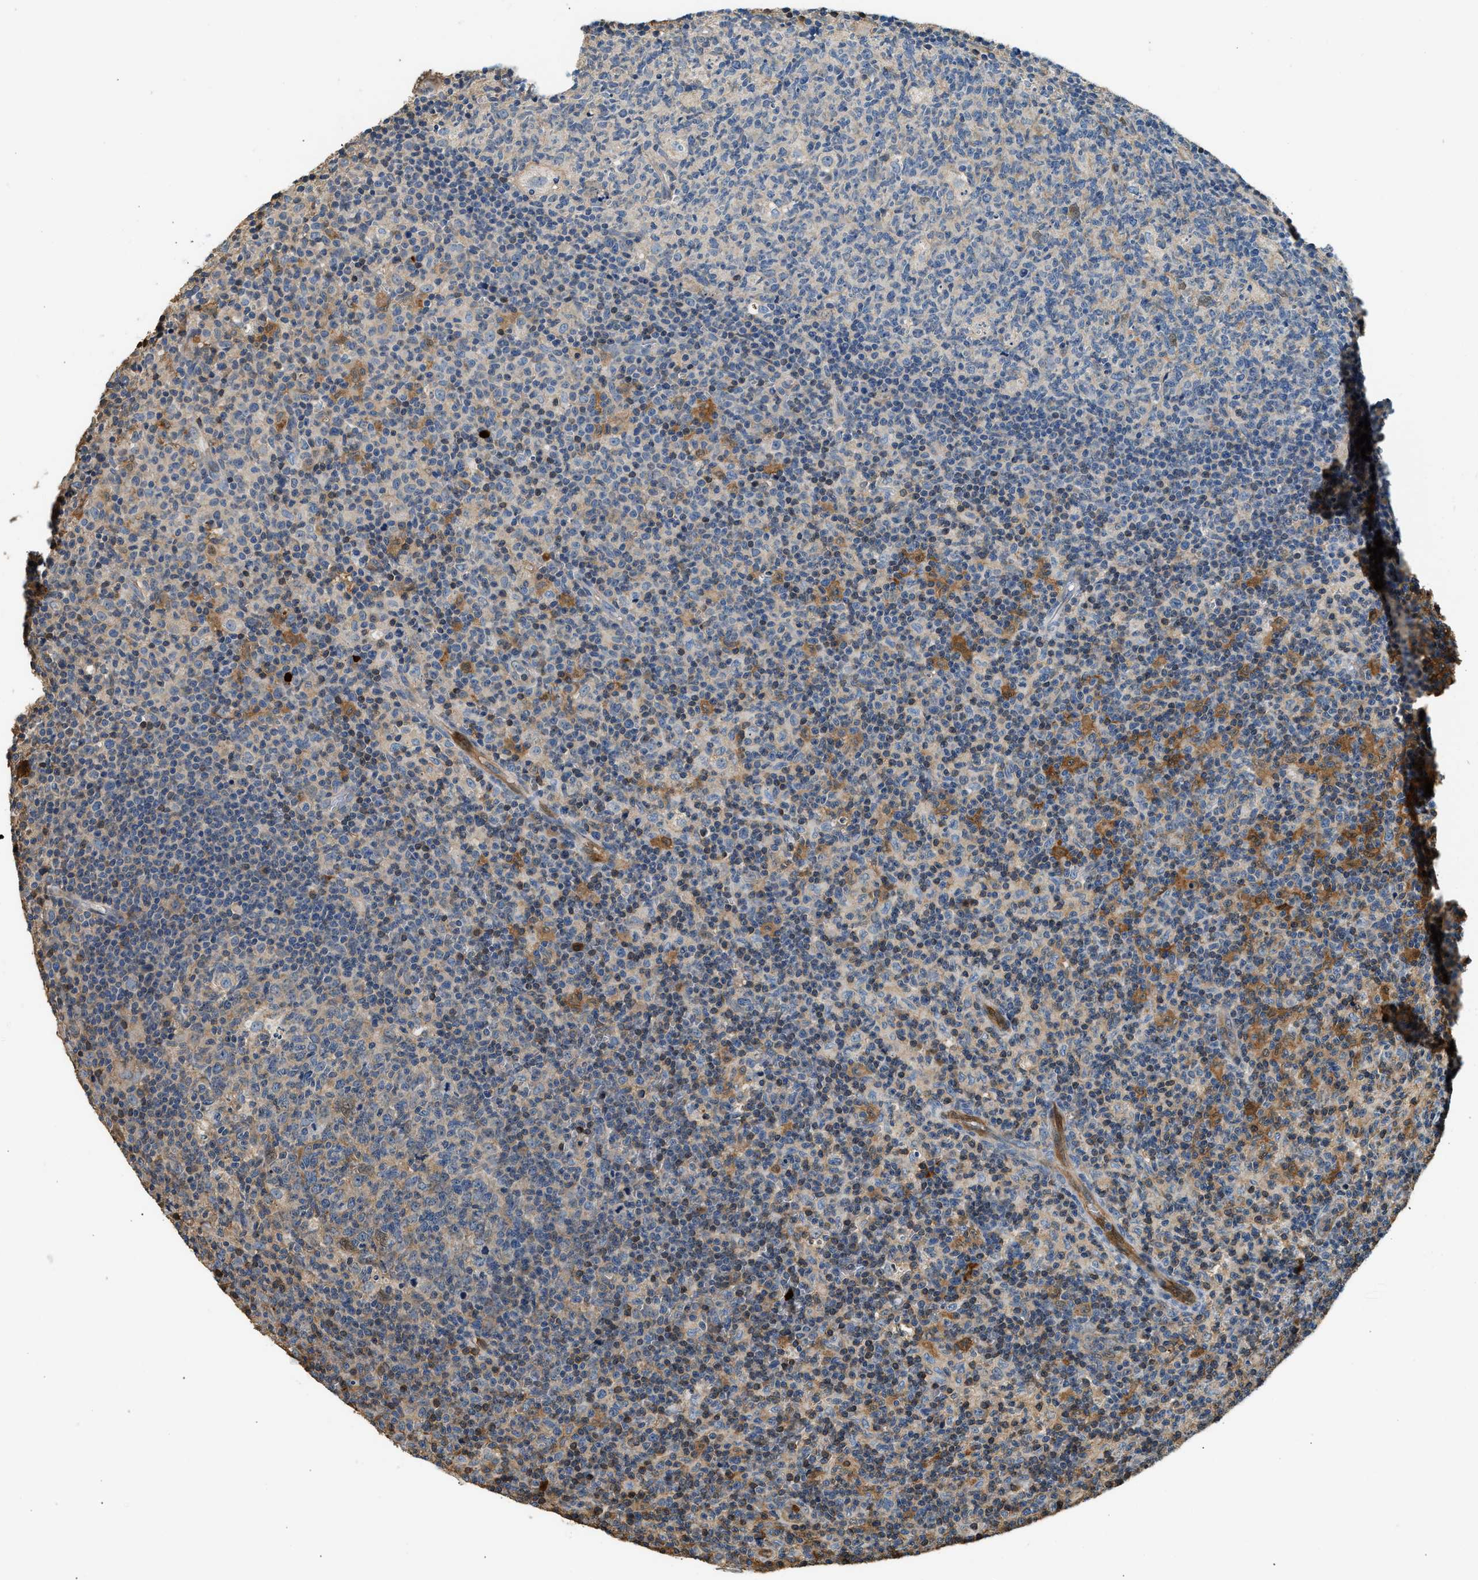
{"staining": {"intensity": "negative", "quantity": "none", "location": "none"}, "tissue": "lymph node", "cell_type": "Germinal center cells", "image_type": "normal", "snomed": [{"axis": "morphology", "description": "Normal tissue, NOS"}, {"axis": "morphology", "description": "Inflammation, NOS"}, {"axis": "topography", "description": "Lymph node"}], "caption": "IHC of benign human lymph node exhibits no expression in germinal center cells.", "gene": "ANXA3", "patient": {"sex": "male", "age": 55}}